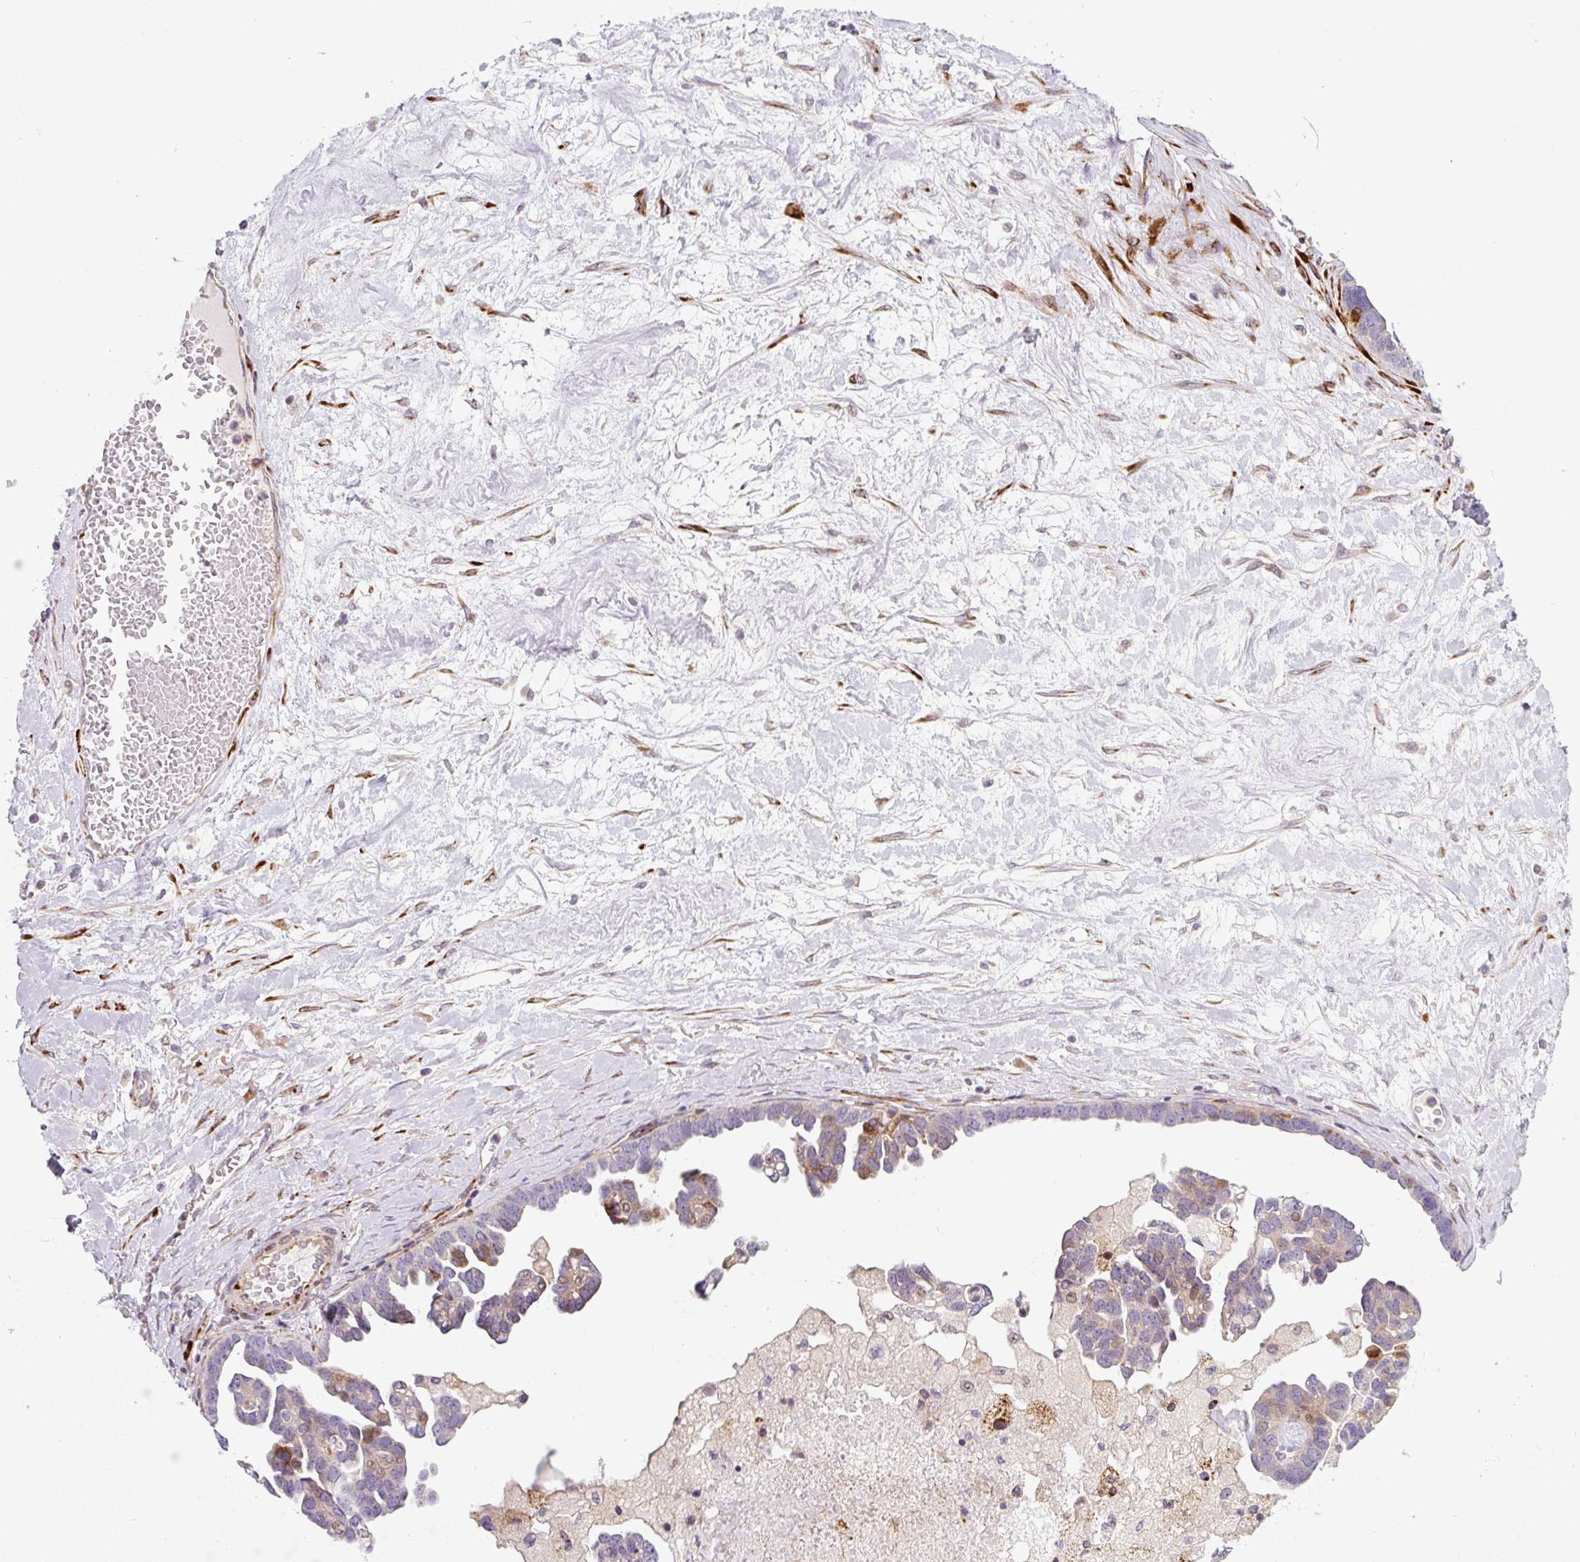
{"staining": {"intensity": "moderate", "quantity": "<25%", "location": "cytoplasmic/membranous"}, "tissue": "ovarian cancer", "cell_type": "Tumor cells", "image_type": "cancer", "snomed": [{"axis": "morphology", "description": "Cystadenocarcinoma, serous, NOS"}, {"axis": "topography", "description": "Ovary"}], "caption": "IHC staining of ovarian serous cystadenocarcinoma, which reveals low levels of moderate cytoplasmic/membranous expression in approximately <25% of tumor cells indicating moderate cytoplasmic/membranous protein staining. The staining was performed using DAB (brown) for protein detection and nuclei were counterstained in hematoxylin (blue).", "gene": "DISP3", "patient": {"sex": "female", "age": 54}}